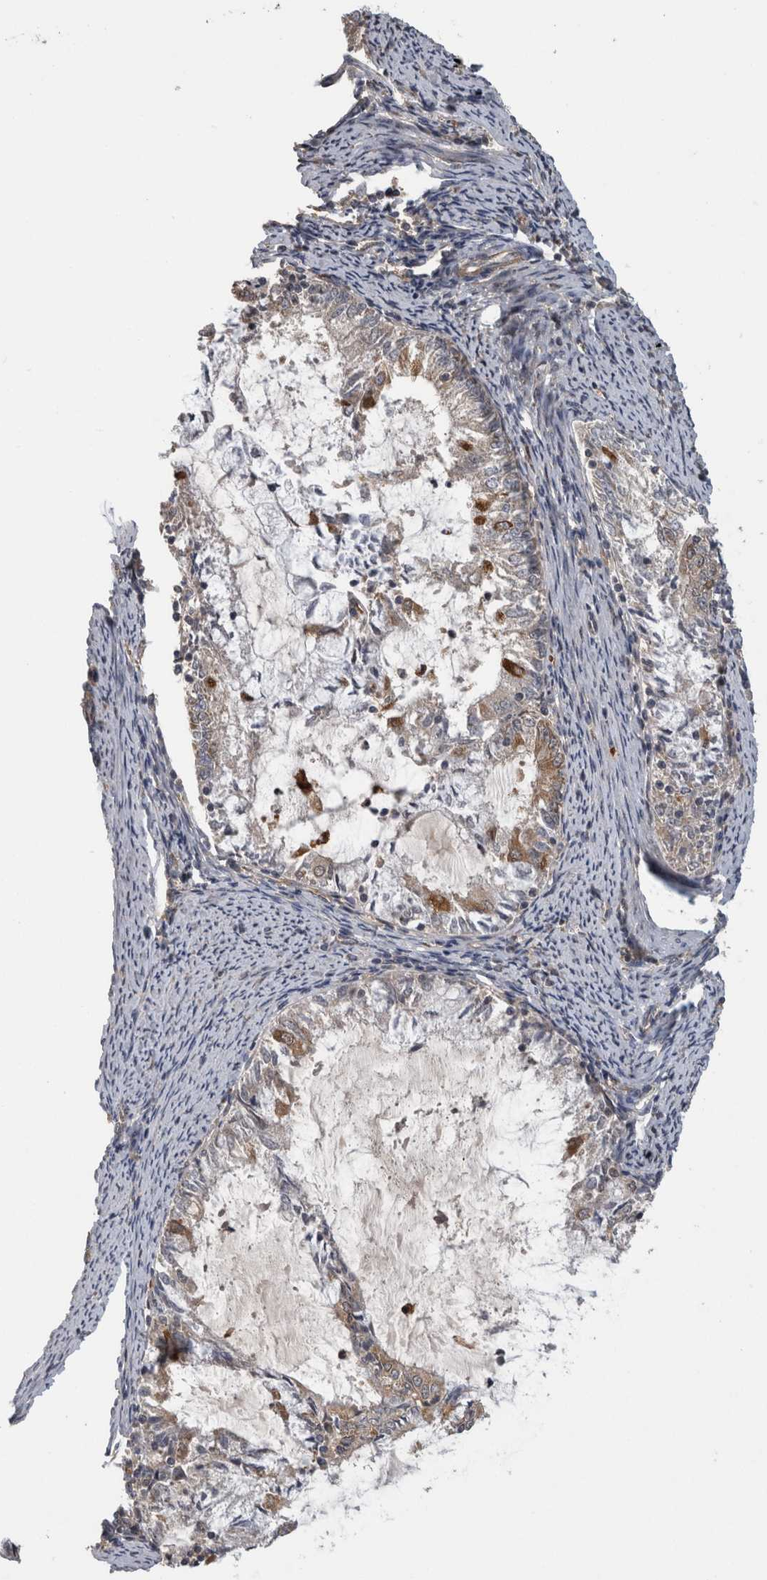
{"staining": {"intensity": "weak", "quantity": "<25%", "location": "cytoplasmic/membranous"}, "tissue": "endometrial cancer", "cell_type": "Tumor cells", "image_type": "cancer", "snomed": [{"axis": "morphology", "description": "Adenocarcinoma, NOS"}, {"axis": "topography", "description": "Endometrium"}], "caption": "Immunohistochemistry (IHC) image of human endometrial cancer stained for a protein (brown), which demonstrates no staining in tumor cells. (DAB IHC with hematoxylin counter stain).", "gene": "ATXN2", "patient": {"sex": "female", "age": 57}}